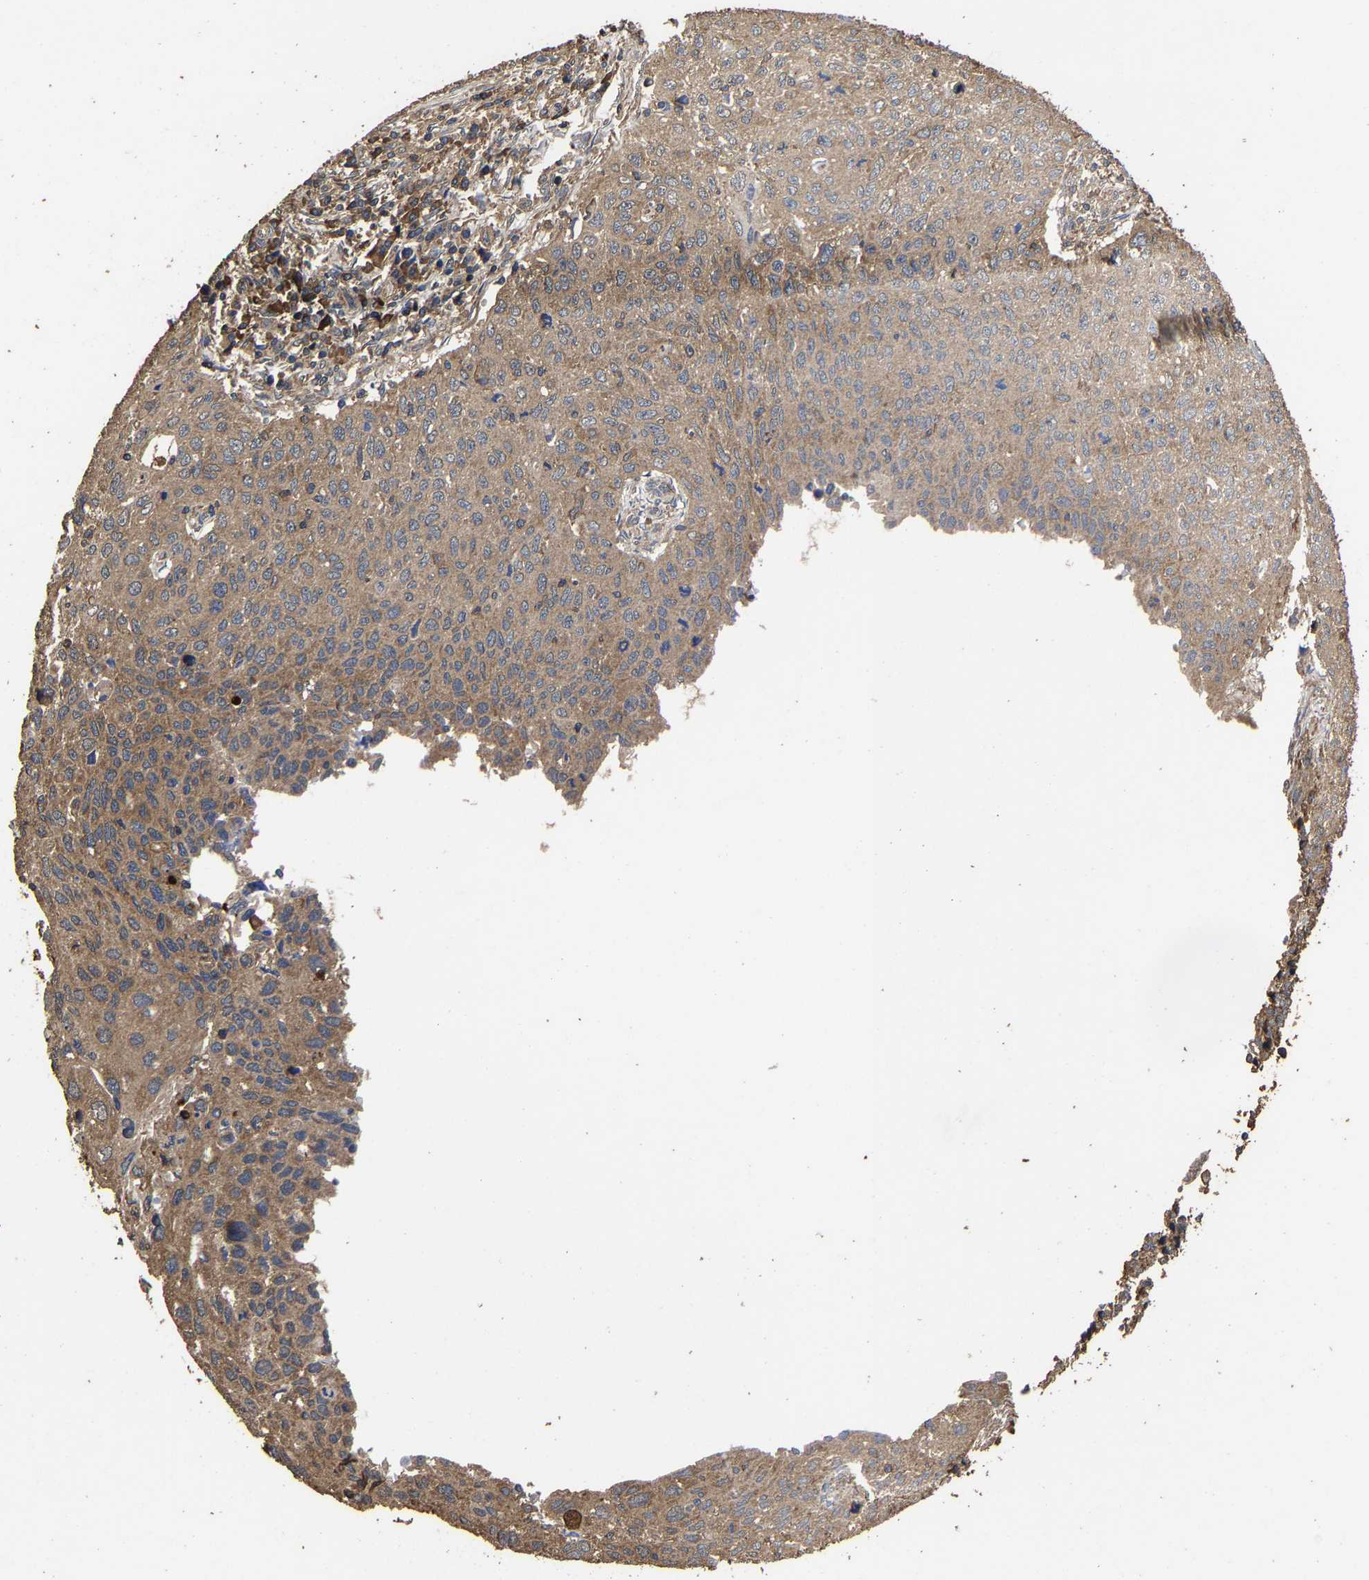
{"staining": {"intensity": "moderate", "quantity": ">75%", "location": "cytoplasmic/membranous"}, "tissue": "cervical cancer", "cell_type": "Tumor cells", "image_type": "cancer", "snomed": [{"axis": "morphology", "description": "Squamous cell carcinoma, NOS"}, {"axis": "topography", "description": "Cervix"}], "caption": "Human cervical squamous cell carcinoma stained with a brown dye reveals moderate cytoplasmic/membranous positive expression in approximately >75% of tumor cells.", "gene": "ITCH", "patient": {"sex": "female", "age": 53}}